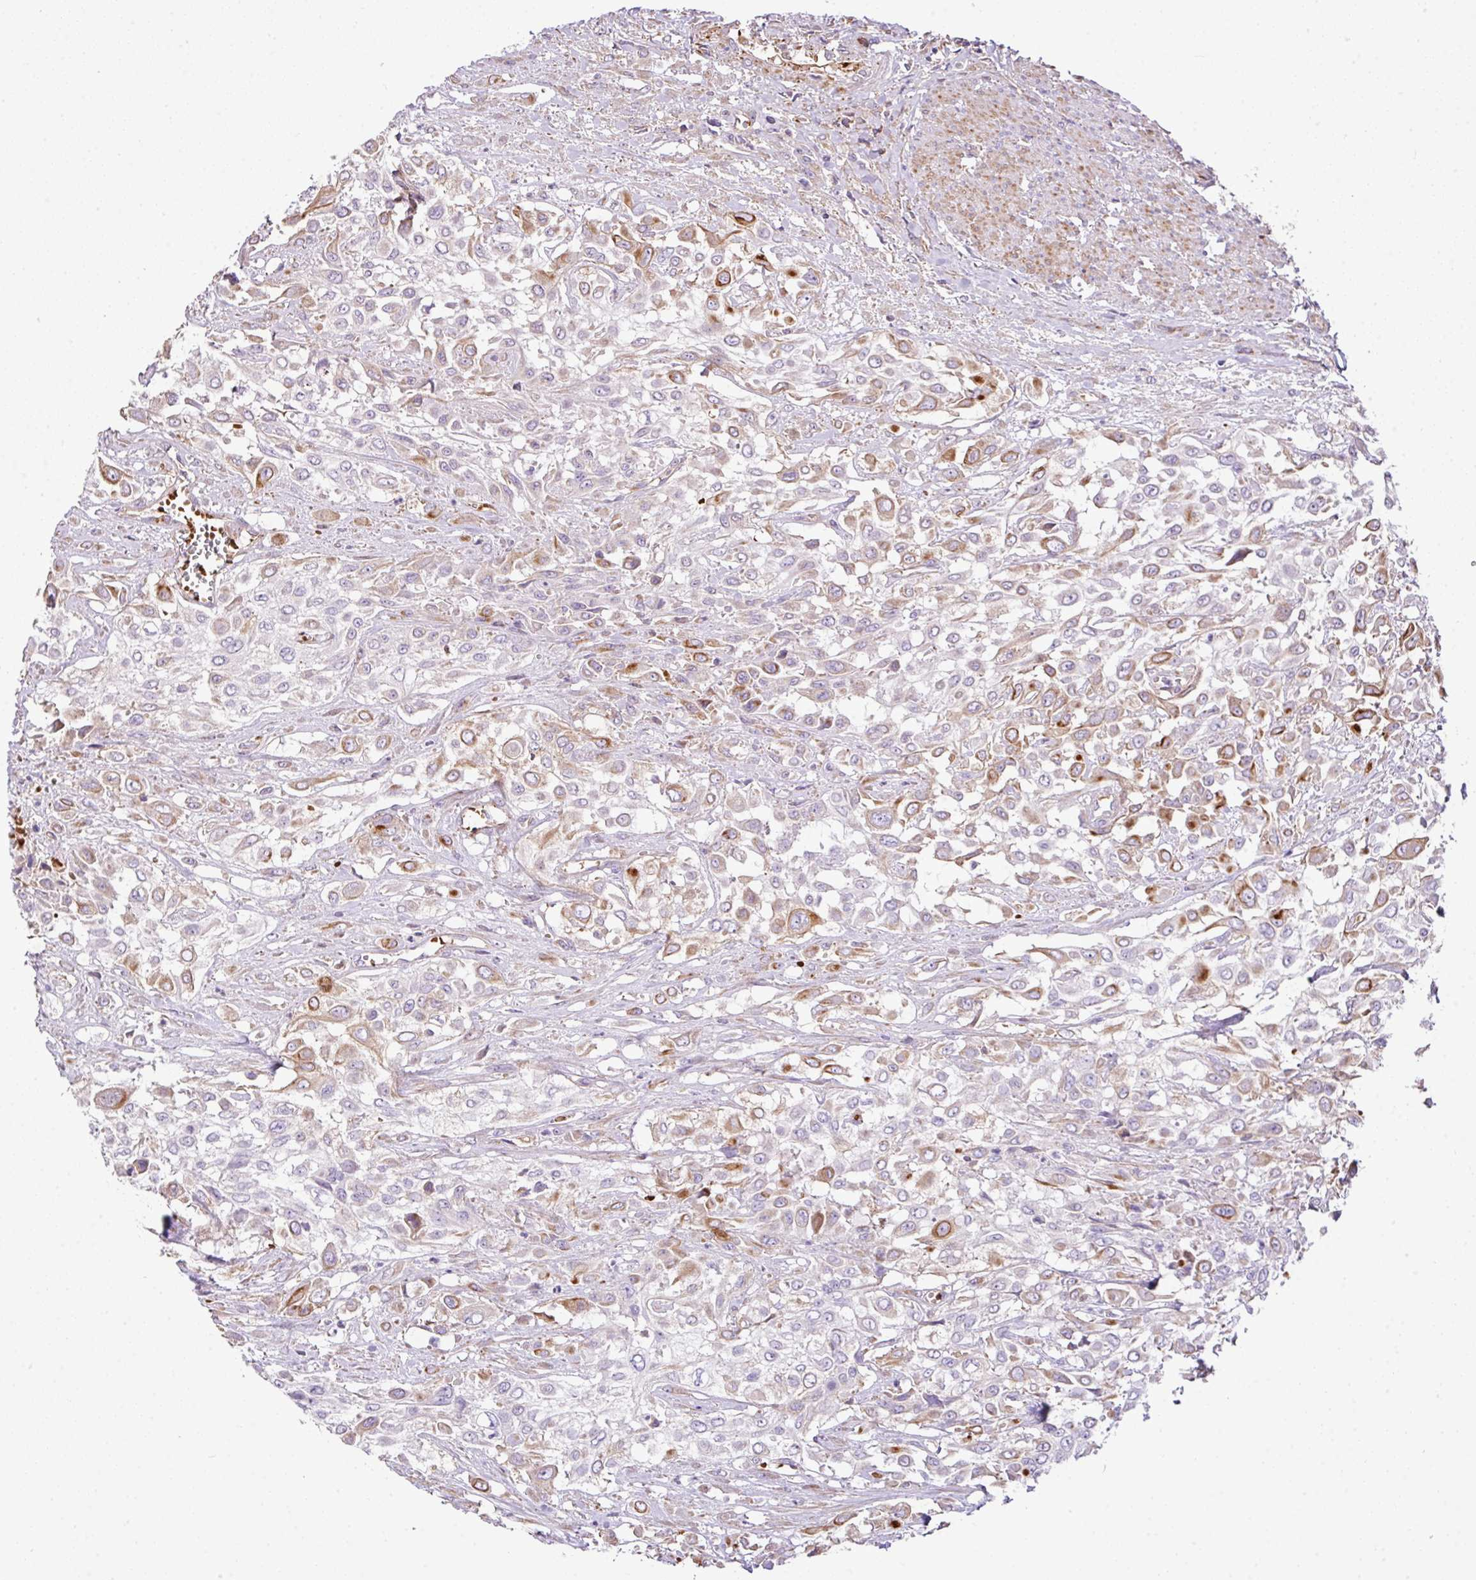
{"staining": {"intensity": "moderate", "quantity": "25%-75%", "location": "cytoplasmic/membranous"}, "tissue": "urothelial cancer", "cell_type": "Tumor cells", "image_type": "cancer", "snomed": [{"axis": "morphology", "description": "Urothelial carcinoma, High grade"}, {"axis": "topography", "description": "Urinary bladder"}], "caption": "Immunohistochemical staining of high-grade urothelial carcinoma demonstrates moderate cytoplasmic/membranous protein staining in about 25%-75% of tumor cells.", "gene": "CTXN2", "patient": {"sex": "male", "age": 57}}